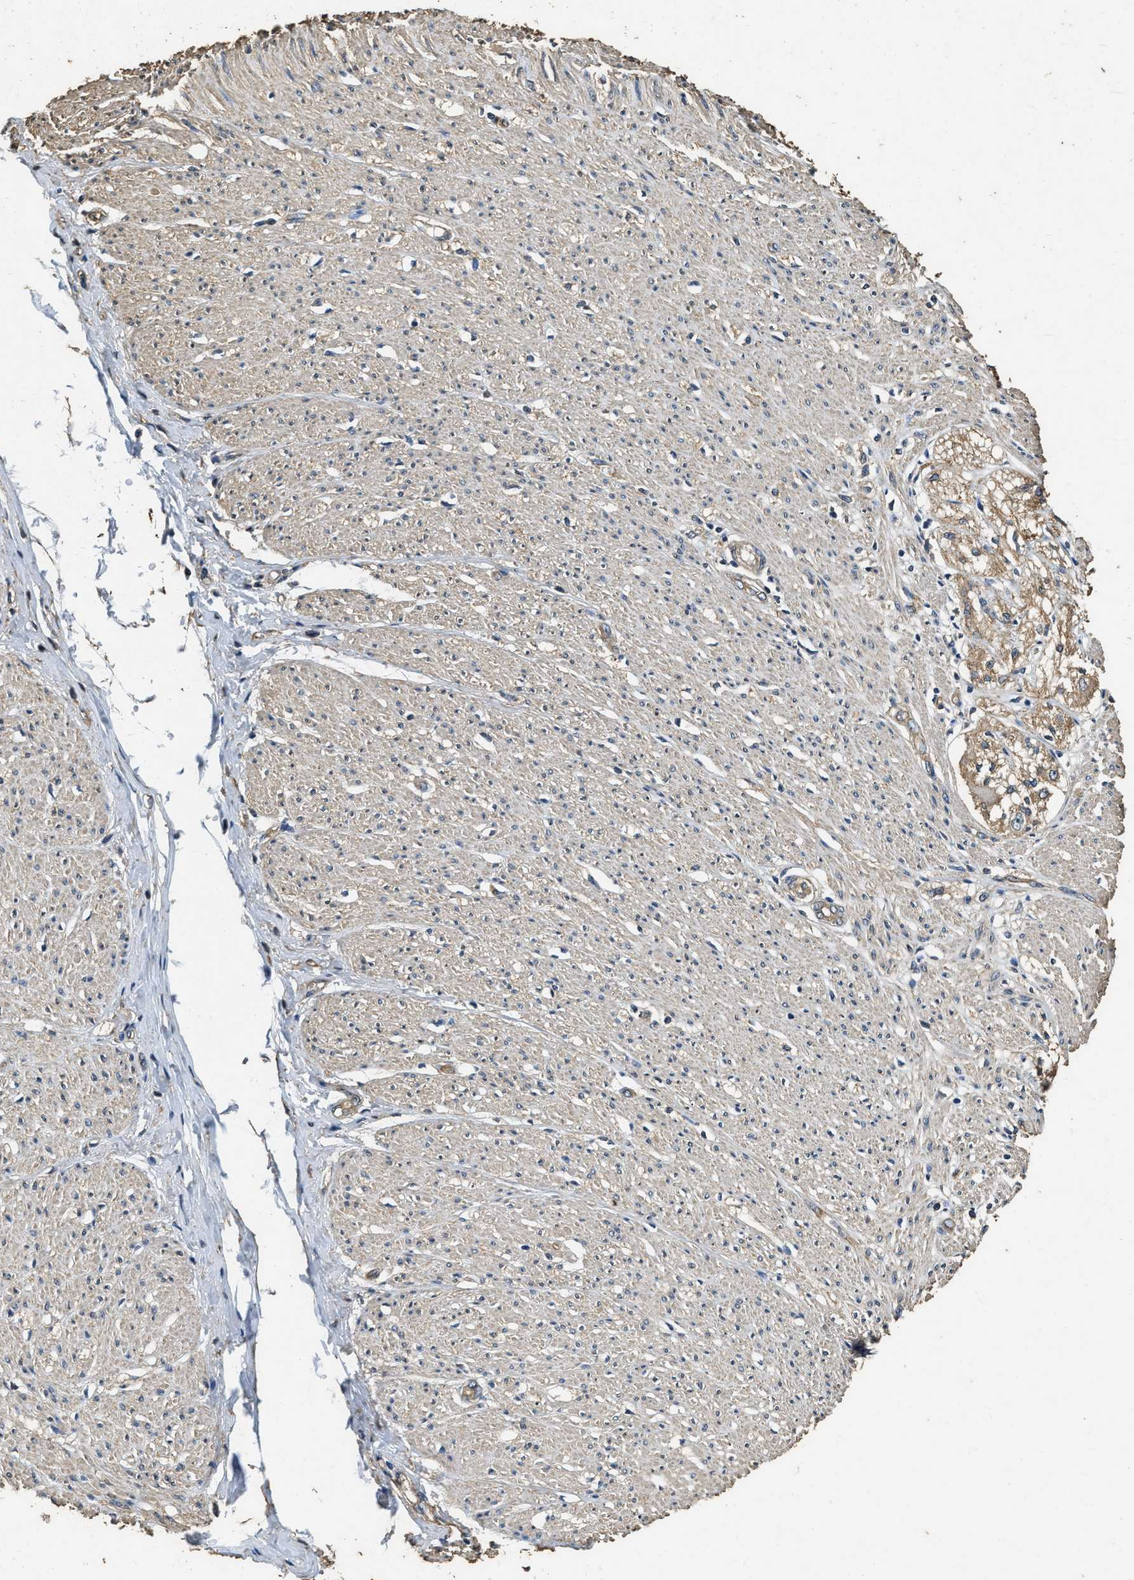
{"staining": {"intensity": "moderate", "quantity": ">75%", "location": "cytoplasmic/membranous"}, "tissue": "adipose tissue", "cell_type": "Adipocytes", "image_type": "normal", "snomed": [{"axis": "morphology", "description": "Normal tissue, NOS"}, {"axis": "morphology", "description": "Adenocarcinoma, NOS"}, {"axis": "topography", "description": "Colon"}, {"axis": "topography", "description": "Peripheral nerve tissue"}], "caption": "Protein staining shows moderate cytoplasmic/membranous positivity in about >75% of adipocytes in normal adipose tissue. The staining was performed using DAB (3,3'-diaminobenzidine) to visualize the protein expression in brown, while the nuclei were stained in blue with hematoxylin (Magnification: 20x).", "gene": "MIB1", "patient": {"sex": "male", "age": 14}}